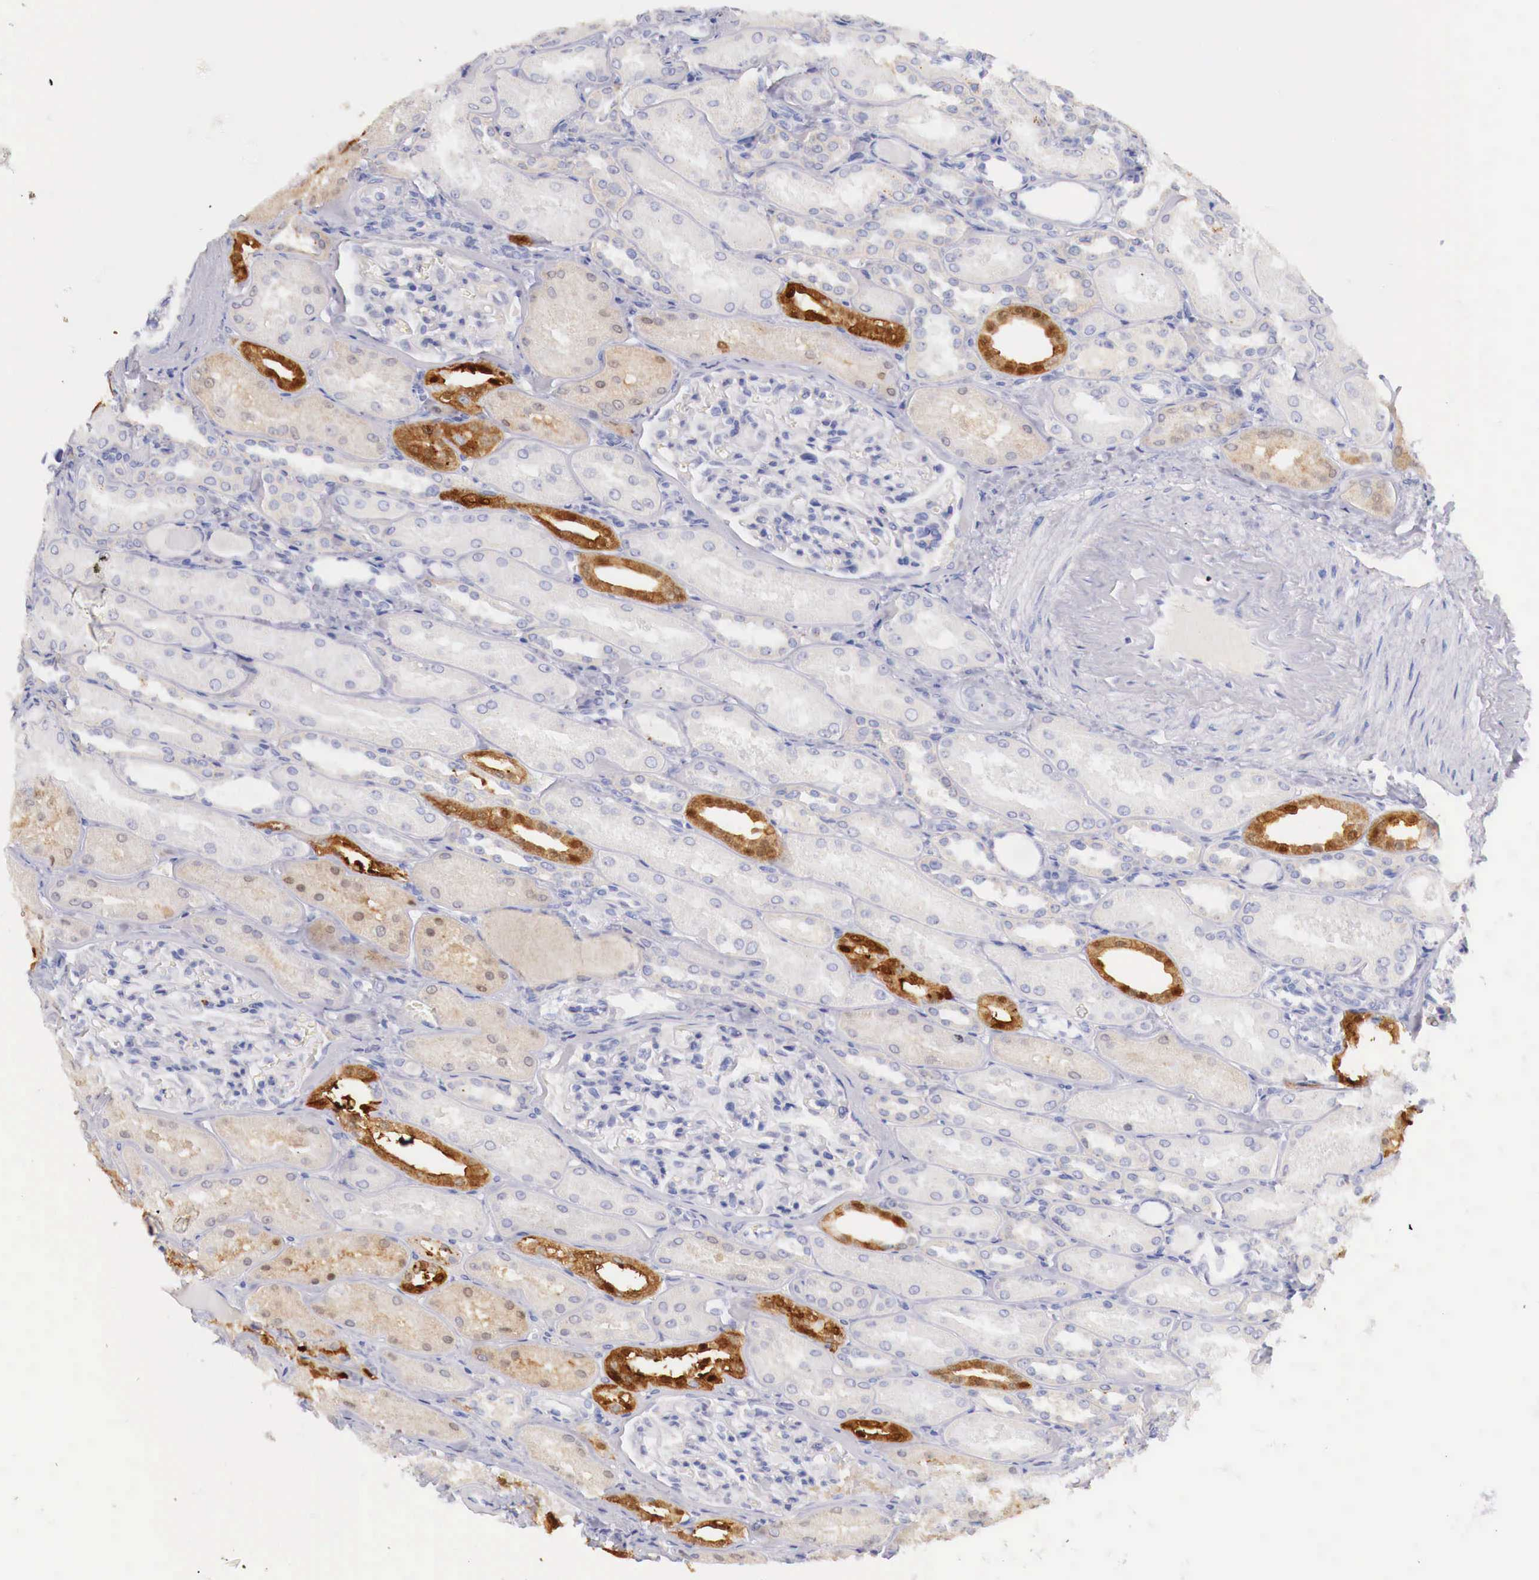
{"staining": {"intensity": "negative", "quantity": "none", "location": "none"}, "tissue": "kidney", "cell_type": "Cells in glomeruli", "image_type": "normal", "snomed": [{"axis": "morphology", "description": "Normal tissue, NOS"}, {"axis": "topography", "description": "Kidney"}], "caption": "The IHC histopathology image has no significant positivity in cells in glomeruli of kidney. (Immunohistochemistry, brightfield microscopy, high magnification).", "gene": "ITIH6", "patient": {"sex": "male", "age": 61}}